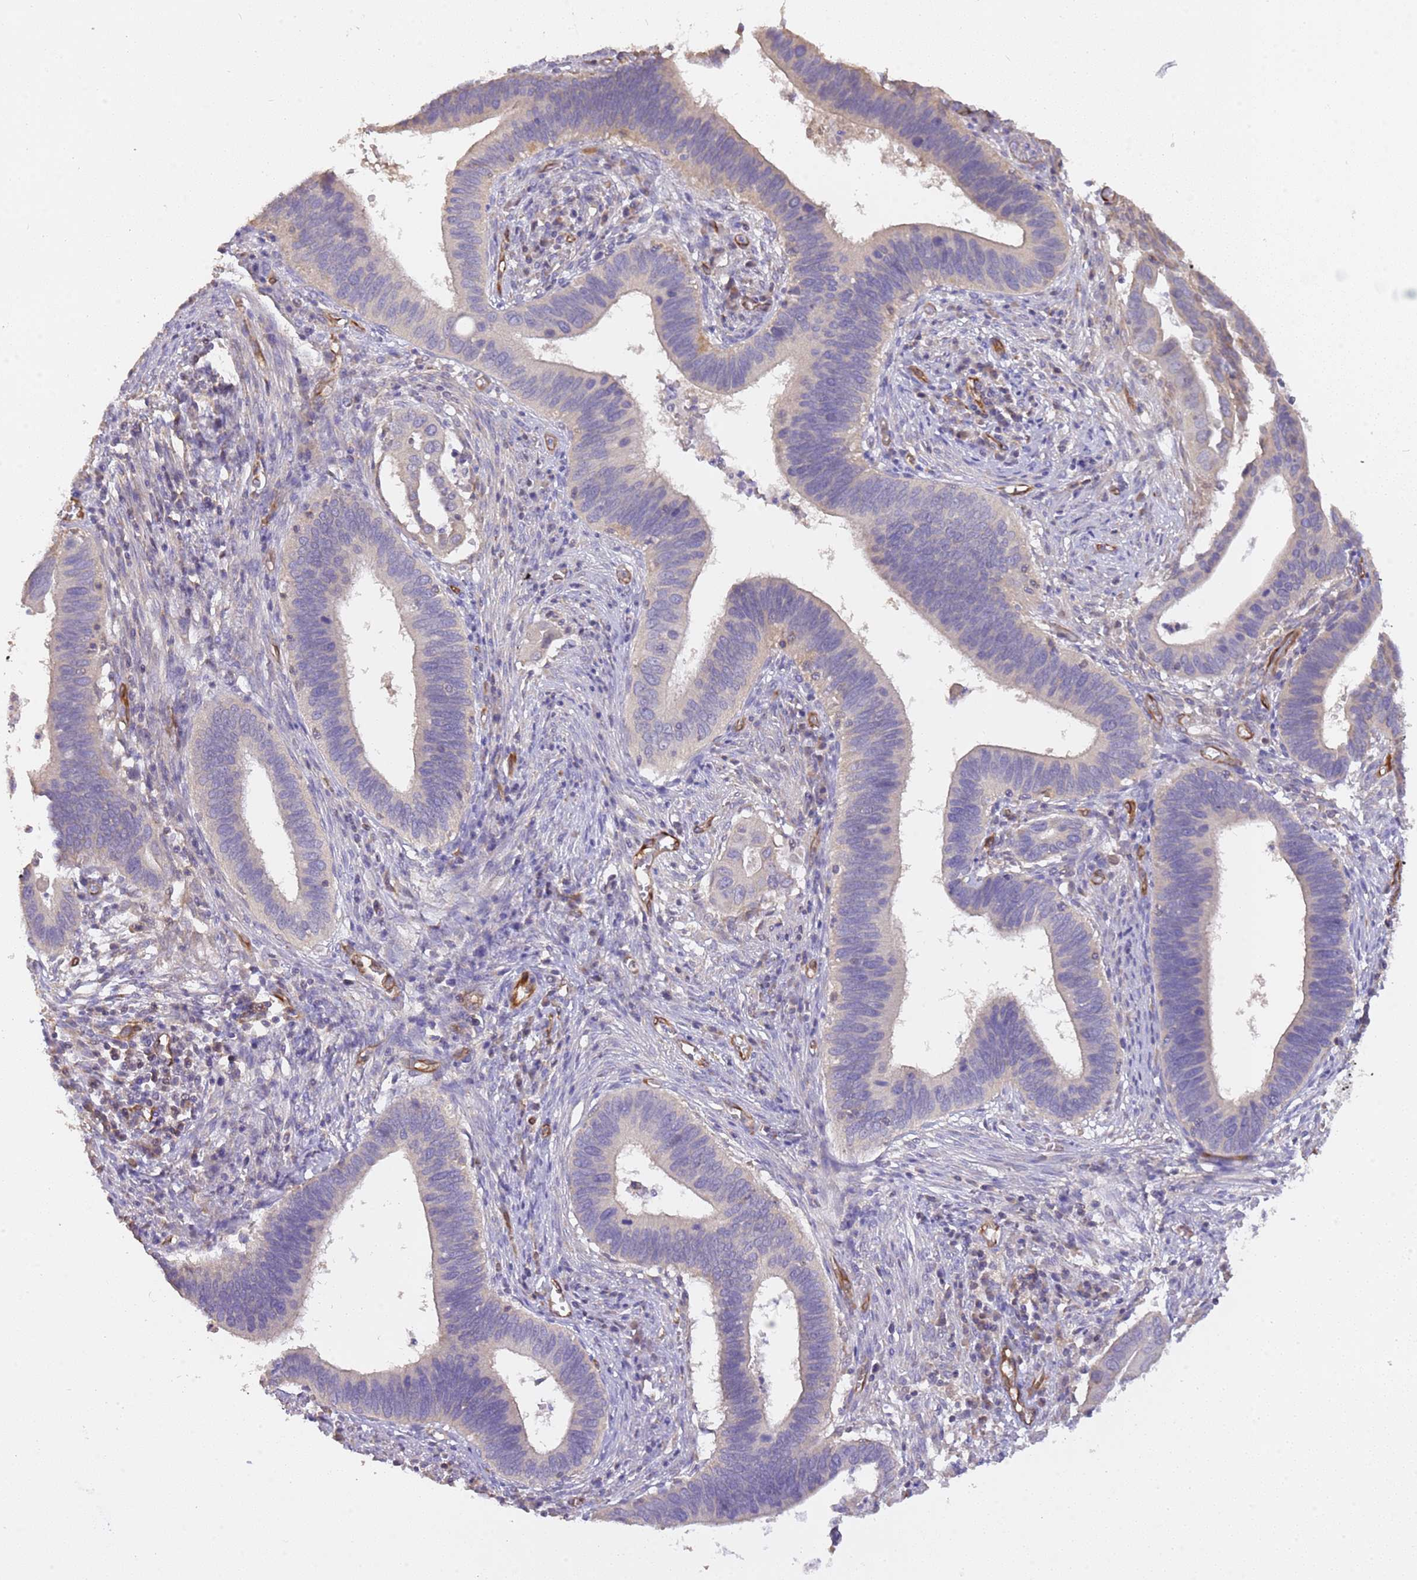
{"staining": {"intensity": "negative", "quantity": "none", "location": "none"}, "tissue": "cervical cancer", "cell_type": "Tumor cells", "image_type": "cancer", "snomed": [{"axis": "morphology", "description": "Adenocarcinoma, NOS"}, {"axis": "topography", "description": "Cervix"}], "caption": "Photomicrograph shows no significant protein positivity in tumor cells of adenocarcinoma (cervical).", "gene": "DOCK9", "patient": {"sex": "female", "age": 42}}